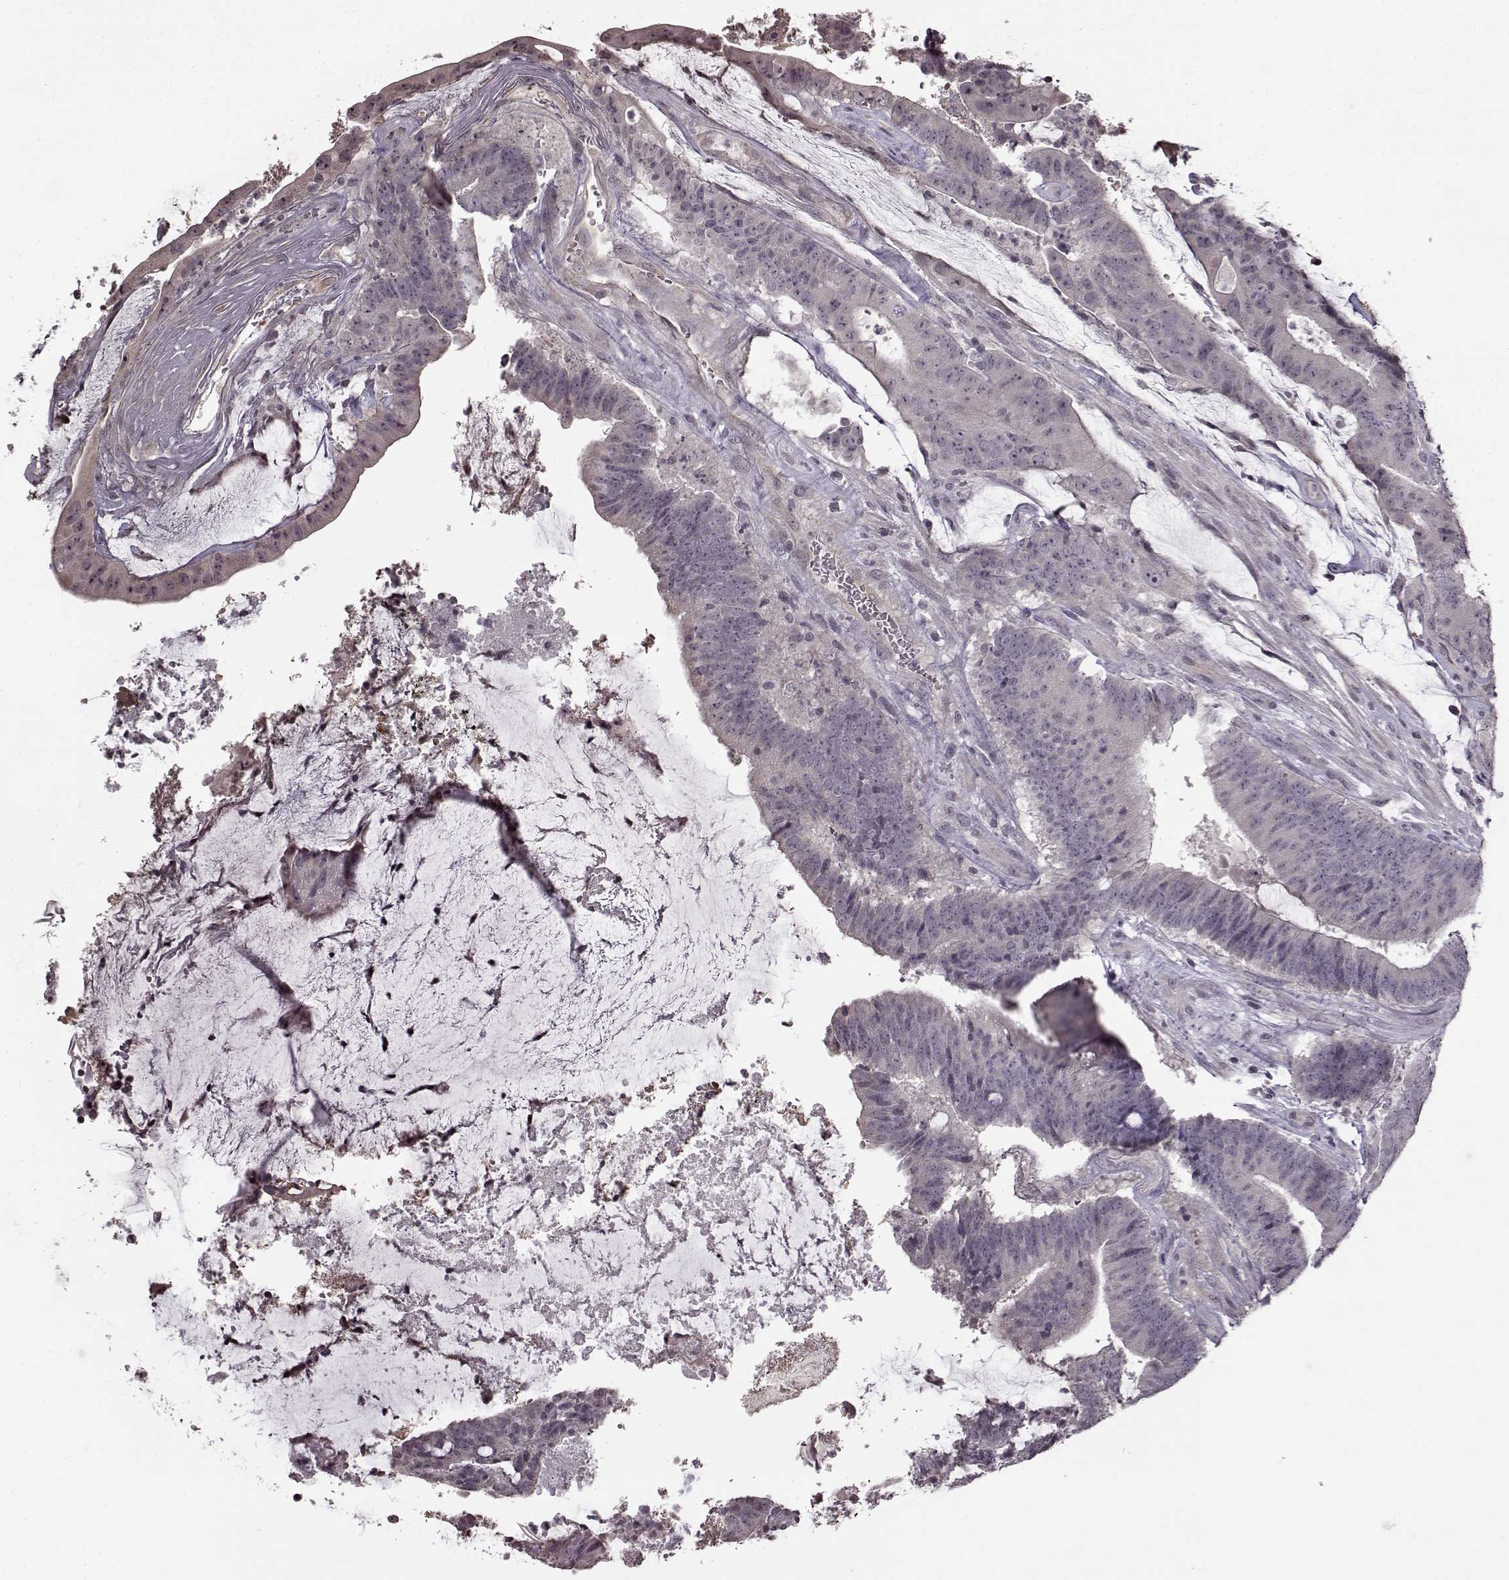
{"staining": {"intensity": "negative", "quantity": "none", "location": "none"}, "tissue": "colorectal cancer", "cell_type": "Tumor cells", "image_type": "cancer", "snomed": [{"axis": "morphology", "description": "Adenocarcinoma, NOS"}, {"axis": "topography", "description": "Colon"}], "caption": "A photomicrograph of human colorectal adenocarcinoma is negative for staining in tumor cells. (DAB (3,3'-diaminobenzidine) immunohistochemistry visualized using brightfield microscopy, high magnification).", "gene": "FSHB", "patient": {"sex": "female", "age": 43}}